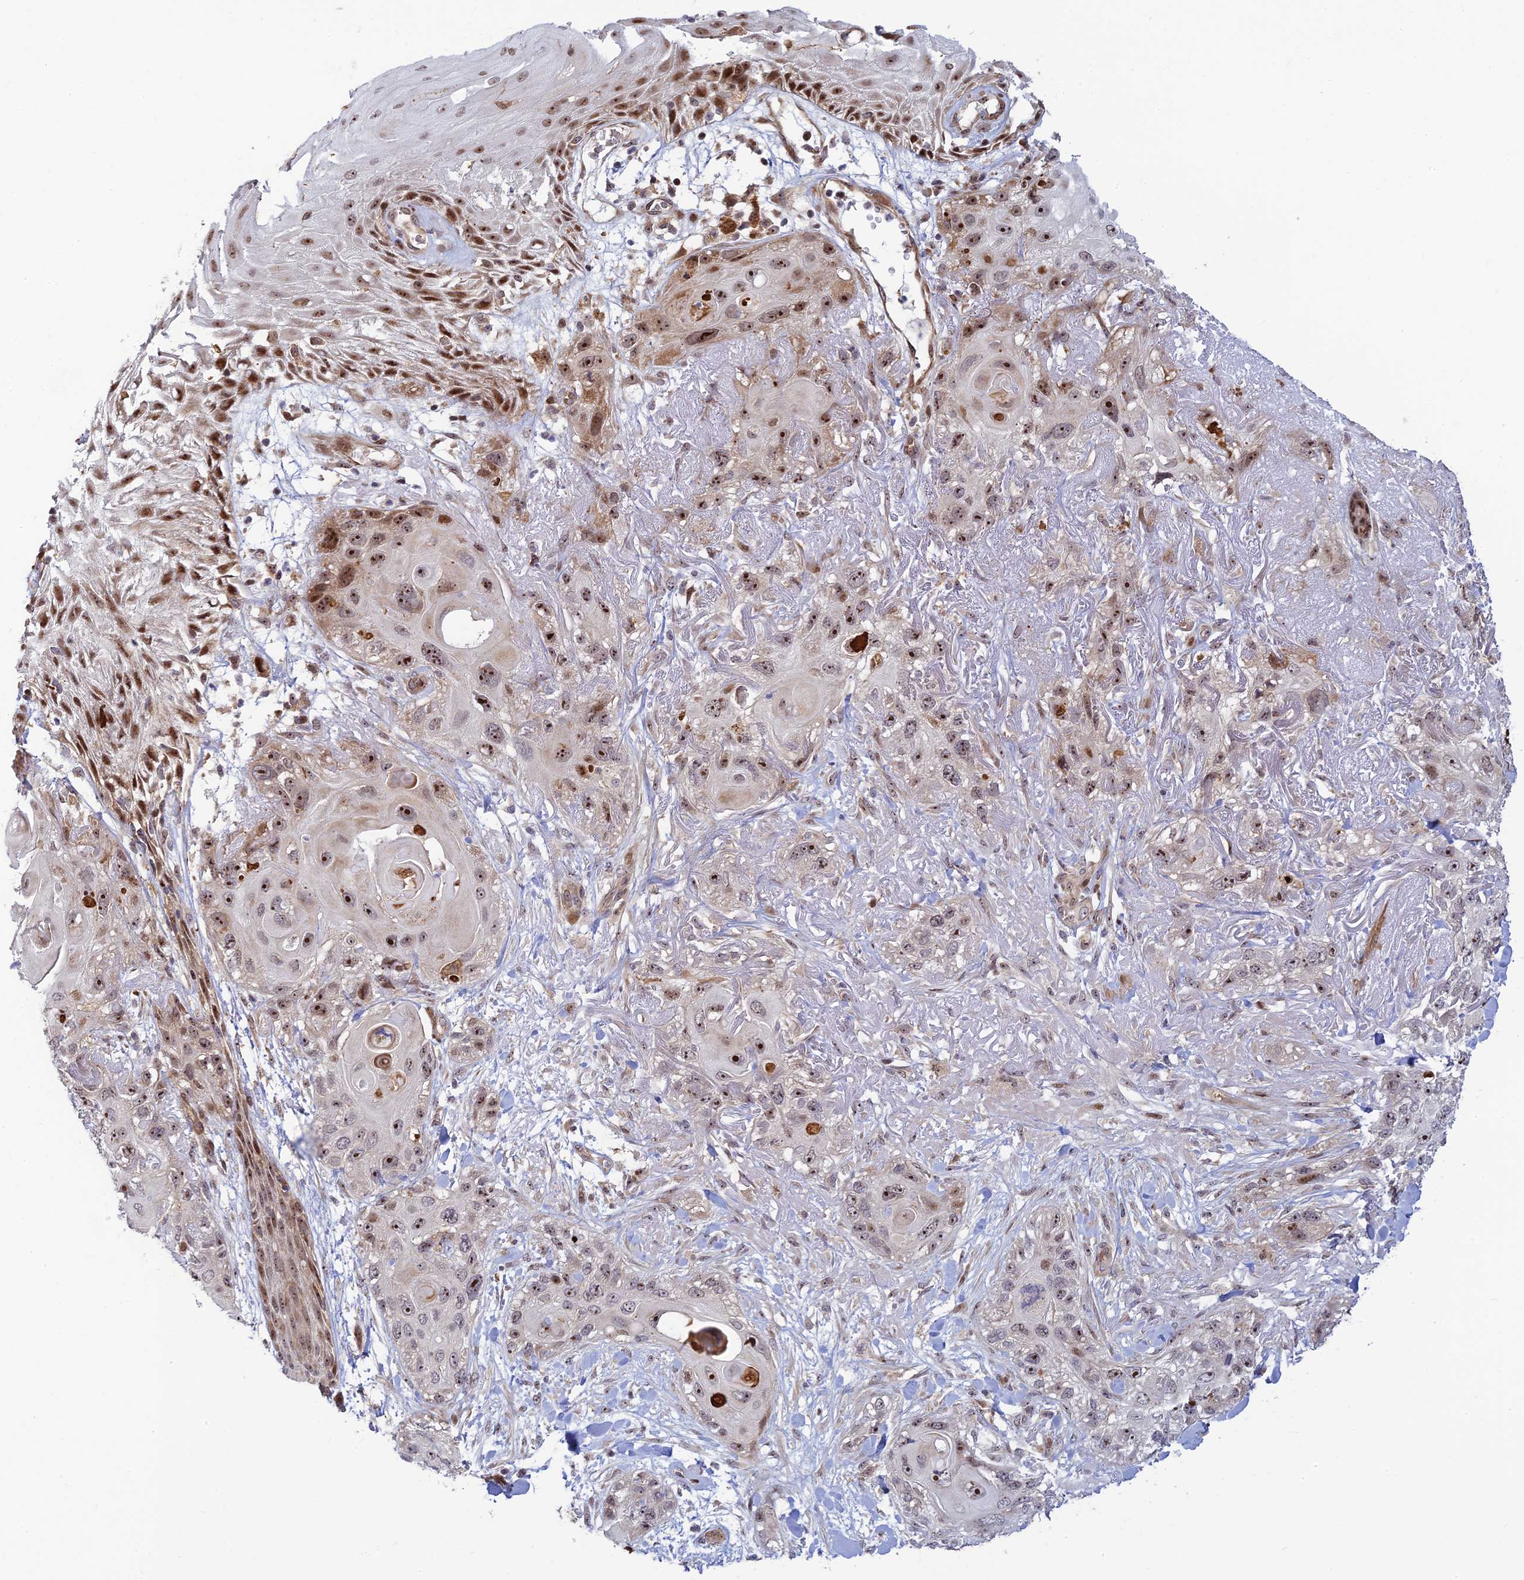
{"staining": {"intensity": "strong", "quantity": "25%-75%", "location": "nuclear"}, "tissue": "skin cancer", "cell_type": "Tumor cells", "image_type": "cancer", "snomed": [{"axis": "morphology", "description": "Normal tissue, NOS"}, {"axis": "morphology", "description": "Squamous cell carcinoma, NOS"}, {"axis": "topography", "description": "Skin"}], "caption": "Brown immunohistochemical staining in human skin cancer (squamous cell carcinoma) exhibits strong nuclear positivity in about 25%-75% of tumor cells.", "gene": "UFSP2", "patient": {"sex": "male", "age": 72}}